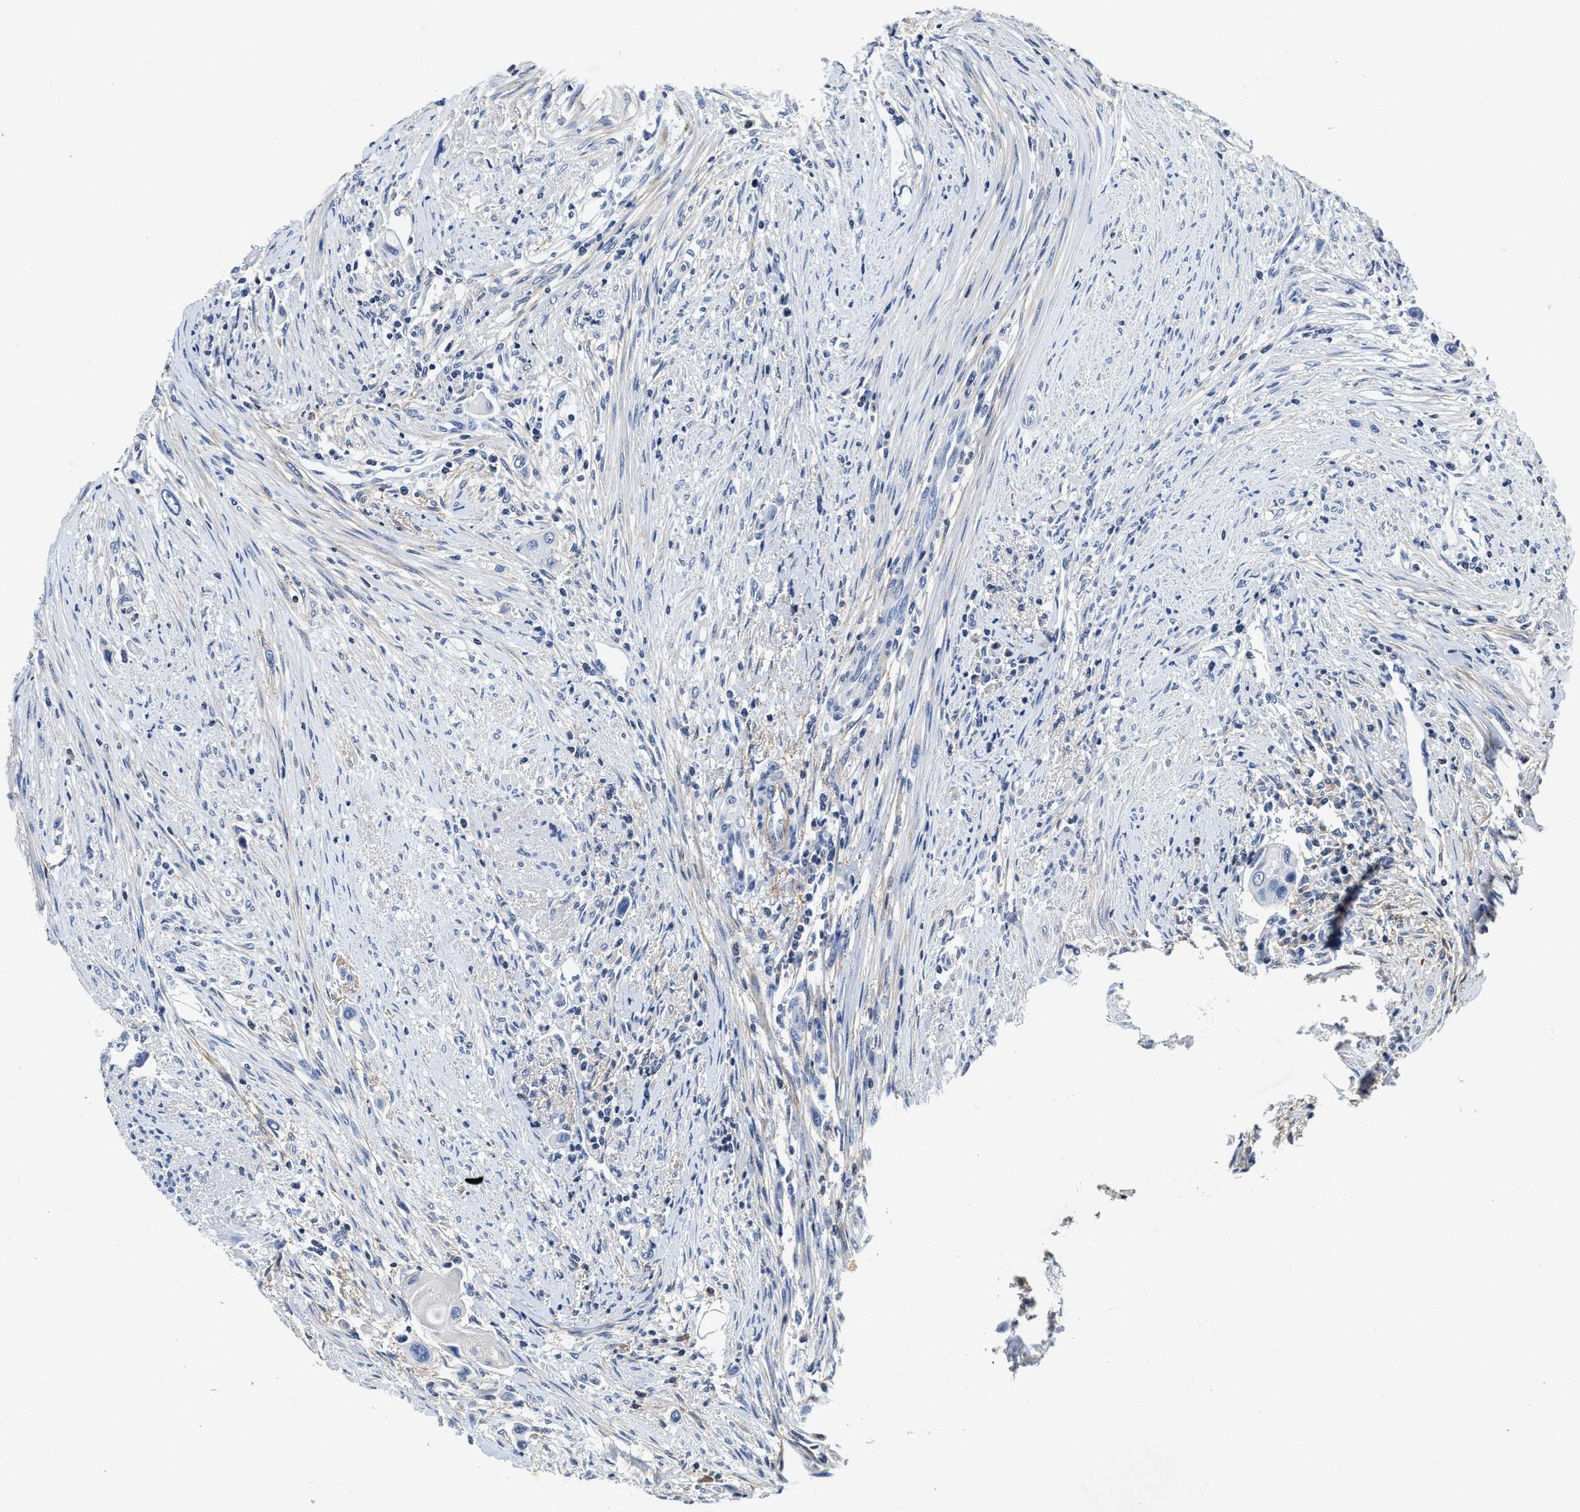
{"staining": {"intensity": "negative", "quantity": "none", "location": "none"}, "tissue": "urothelial cancer", "cell_type": "Tumor cells", "image_type": "cancer", "snomed": [{"axis": "morphology", "description": "Urothelial carcinoma, High grade"}, {"axis": "topography", "description": "Urinary bladder"}], "caption": "The image reveals no staining of tumor cells in high-grade urothelial carcinoma. (DAB IHC with hematoxylin counter stain).", "gene": "FBLN2", "patient": {"sex": "female", "age": 56}}